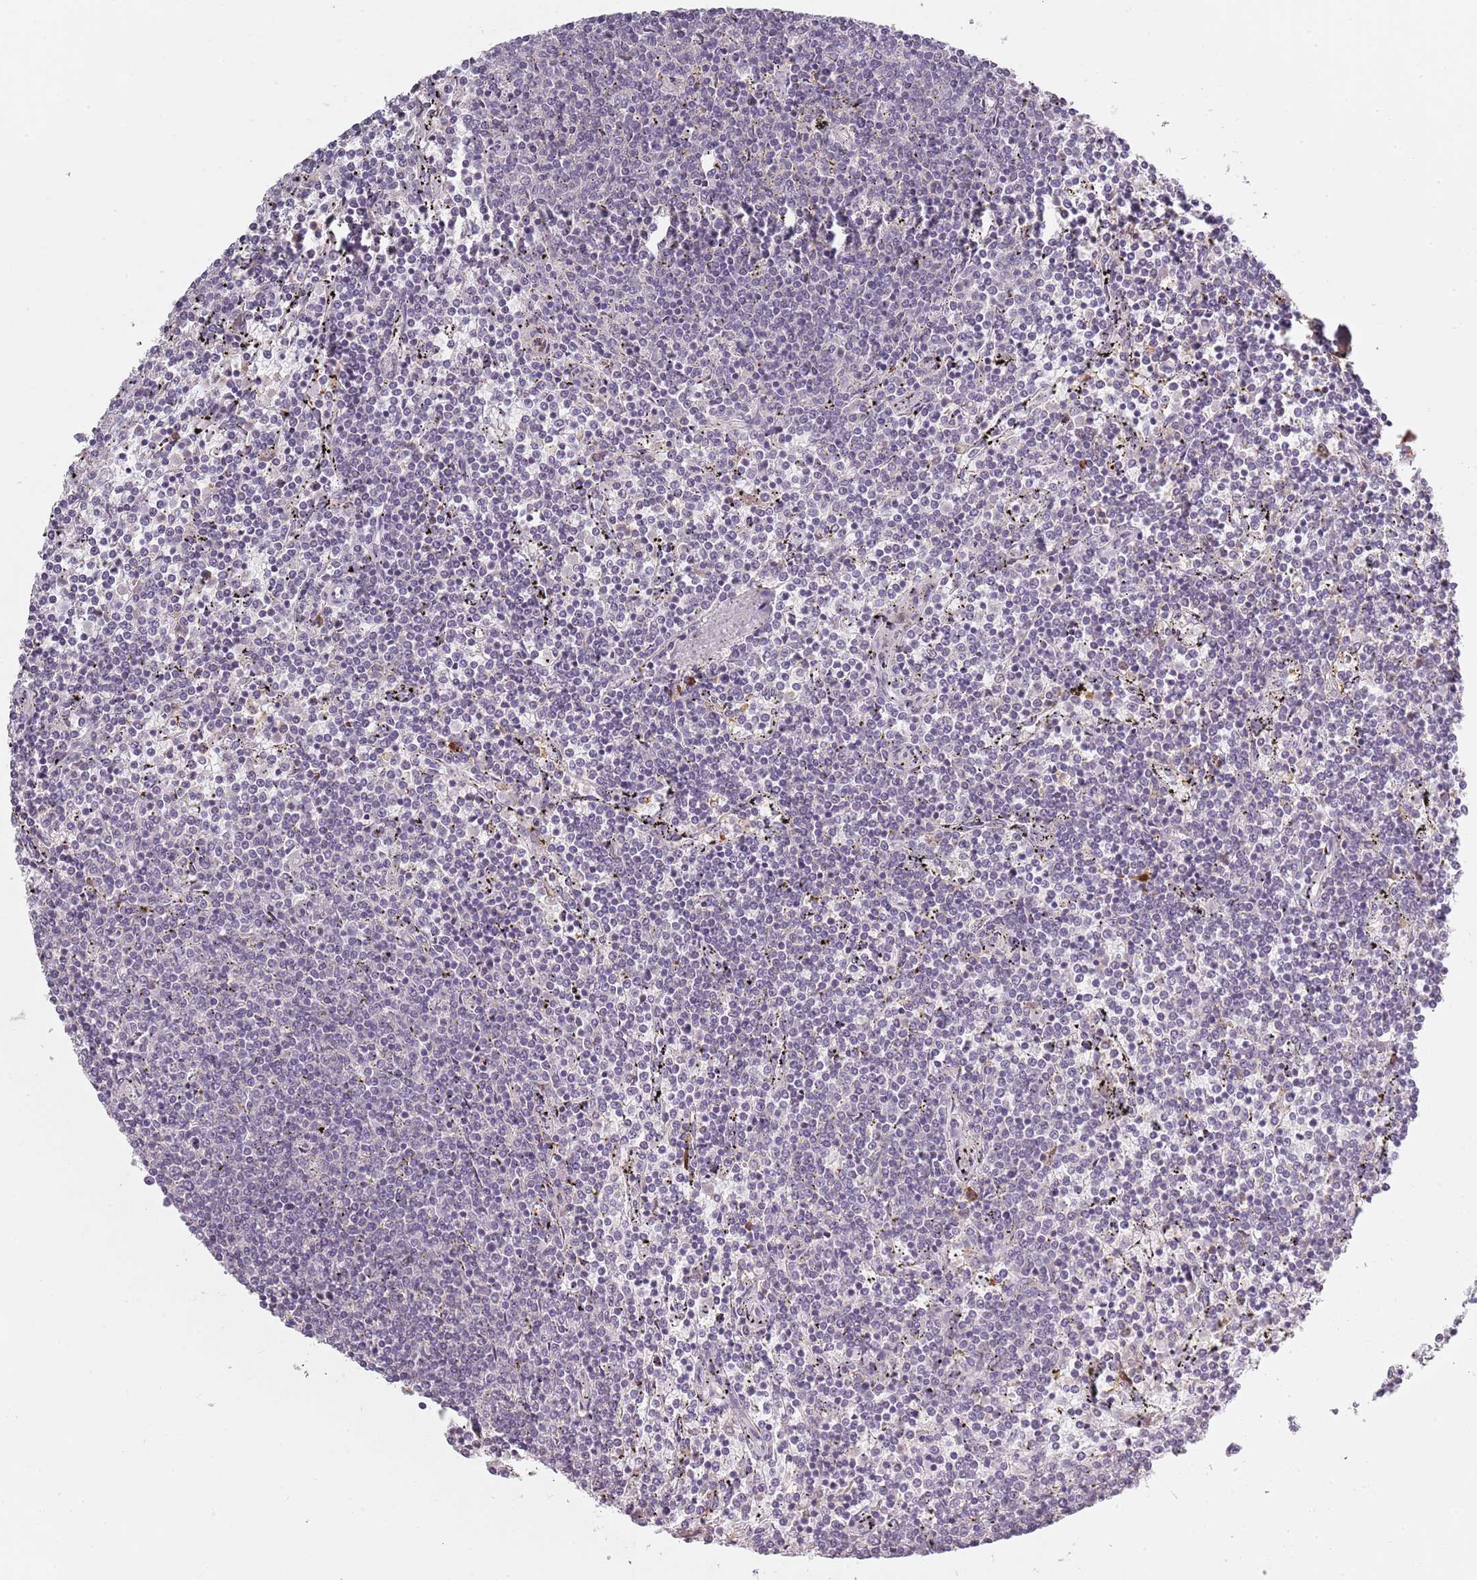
{"staining": {"intensity": "negative", "quantity": "none", "location": "none"}, "tissue": "lymphoma", "cell_type": "Tumor cells", "image_type": "cancer", "snomed": [{"axis": "morphology", "description": "Malignant lymphoma, non-Hodgkin's type, Low grade"}, {"axis": "topography", "description": "Spleen"}], "caption": "Tumor cells show no significant protein staining in malignant lymphoma, non-Hodgkin's type (low-grade). (IHC, brightfield microscopy, high magnification).", "gene": "CC2D2B", "patient": {"sex": "female", "age": 50}}